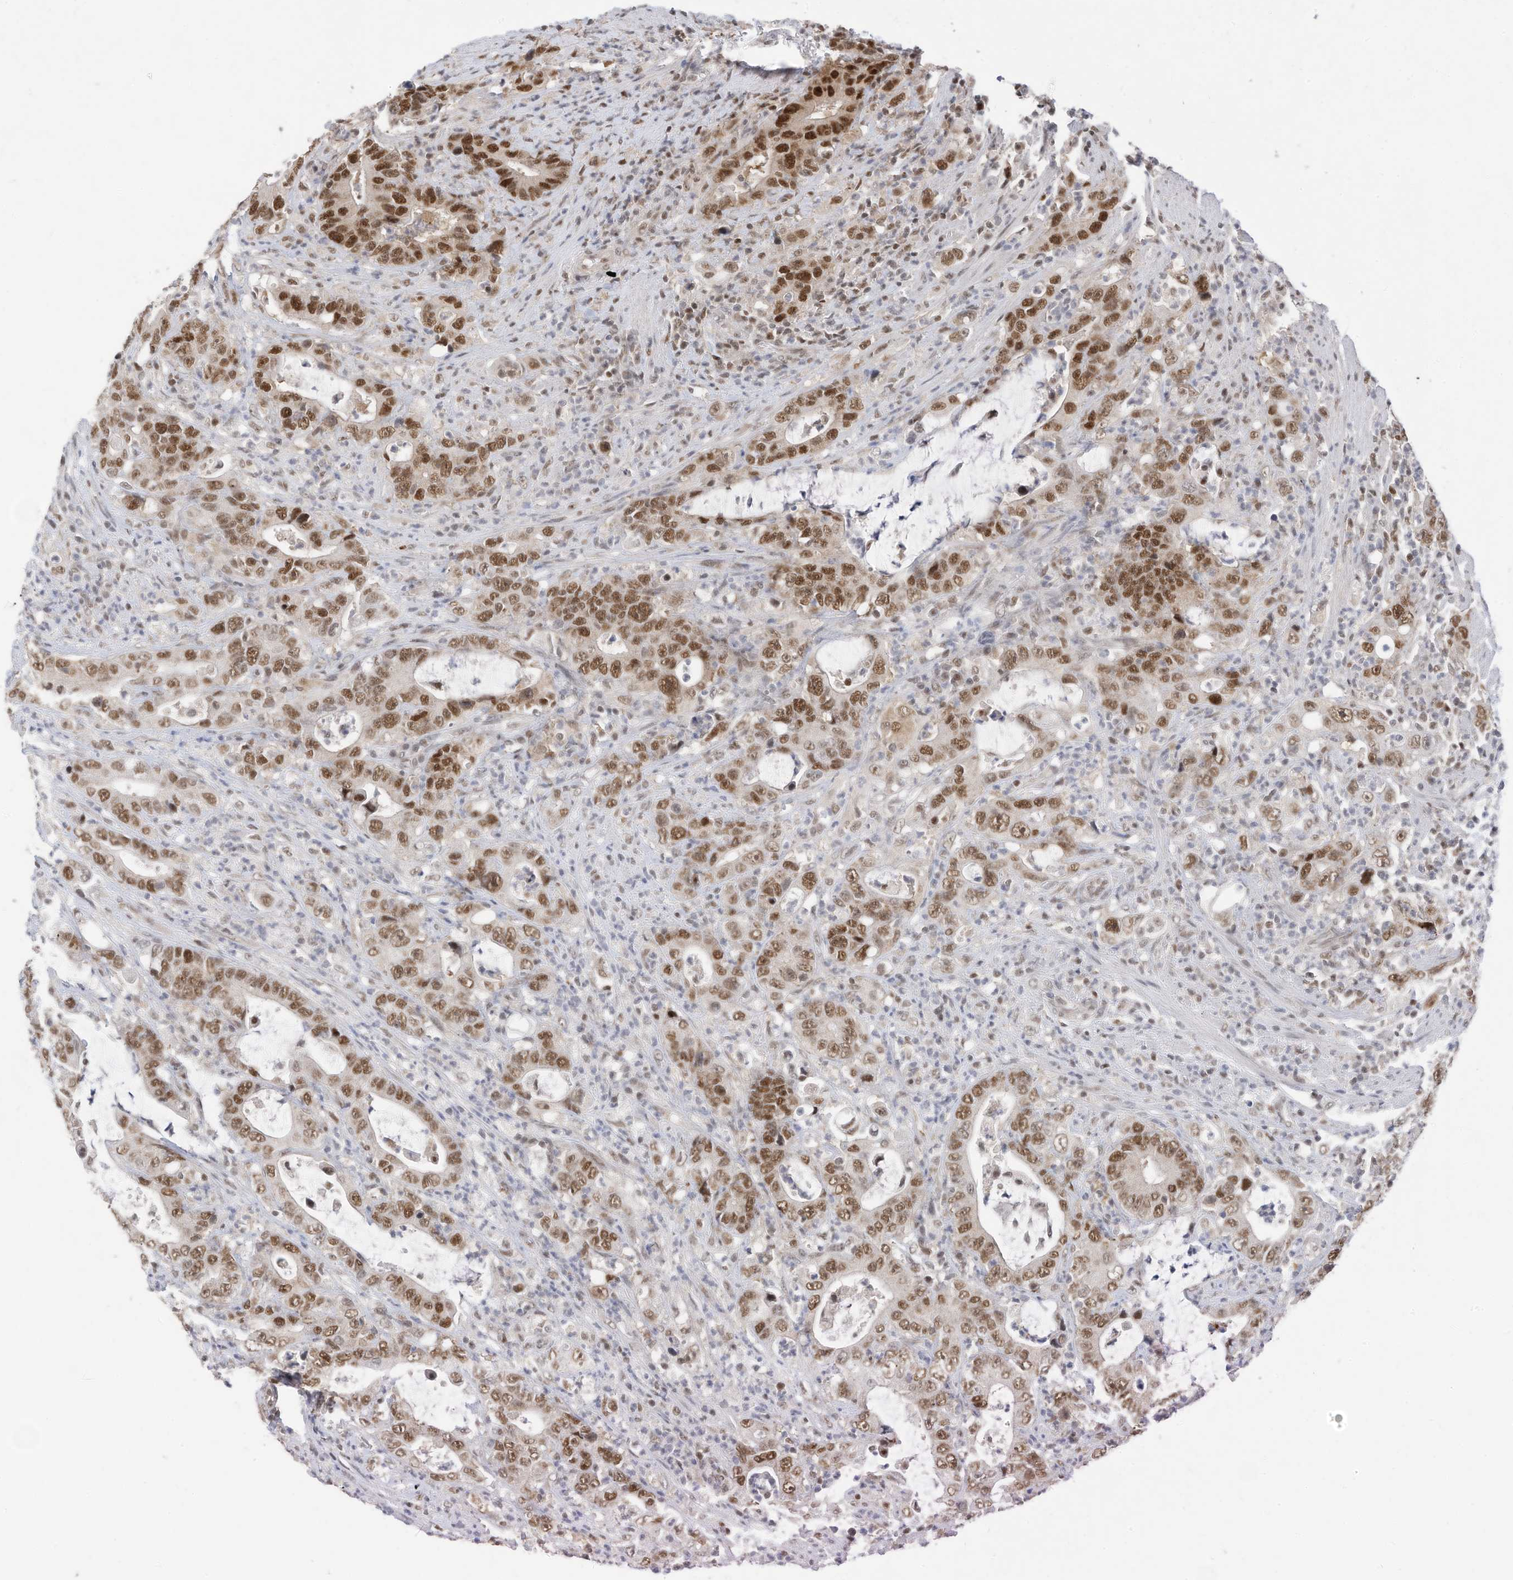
{"staining": {"intensity": "moderate", "quantity": ">75%", "location": "nuclear"}, "tissue": "colorectal cancer", "cell_type": "Tumor cells", "image_type": "cancer", "snomed": [{"axis": "morphology", "description": "Adenocarcinoma, NOS"}, {"axis": "topography", "description": "Colon"}], "caption": "A medium amount of moderate nuclear positivity is appreciated in about >75% of tumor cells in colorectal adenocarcinoma tissue.", "gene": "OGT", "patient": {"sex": "female", "age": 75}}